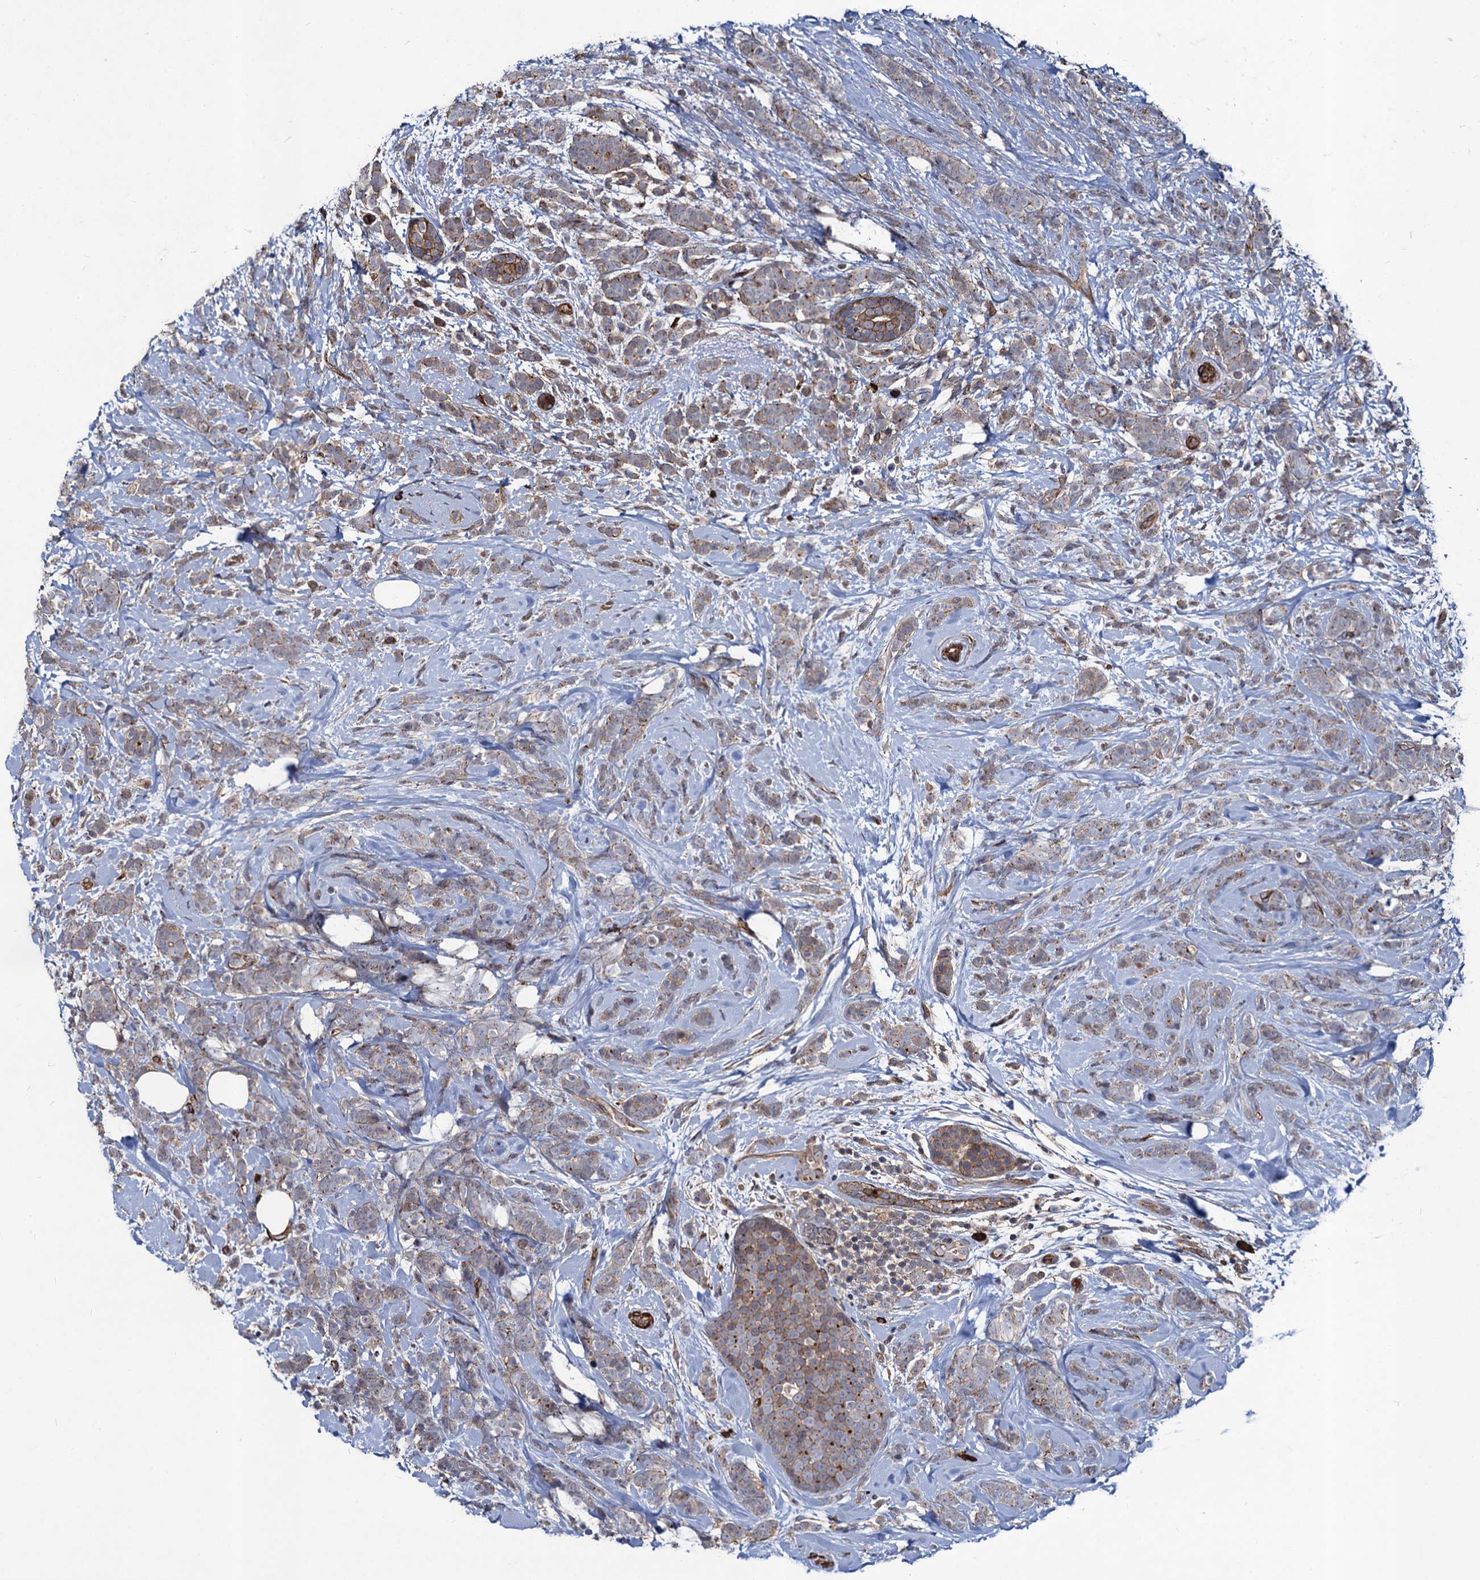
{"staining": {"intensity": "weak", "quantity": ">75%", "location": "cytoplasmic/membranous"}, "tissue": "breast cancer", "cell_type": "Tumor cells", "image_type": "cancer", "snomed": [{"axis": "morphology", "description": "Lobular carcinoma"}, {"axis": "topography", "description": "Breast"}], "caption": "IHC micrograph of neoplastic tissue: lobular carcinoma (breast) stained using immunohistochemistry demonstrates low levels of weak protein expression localized specifically in the cytoplasmic/membranous of tumor cells, appearing as a cytoplasmic/membranous brown color.", "gene": "KXD1", "patient": {"sex": "female", "age": 58}}